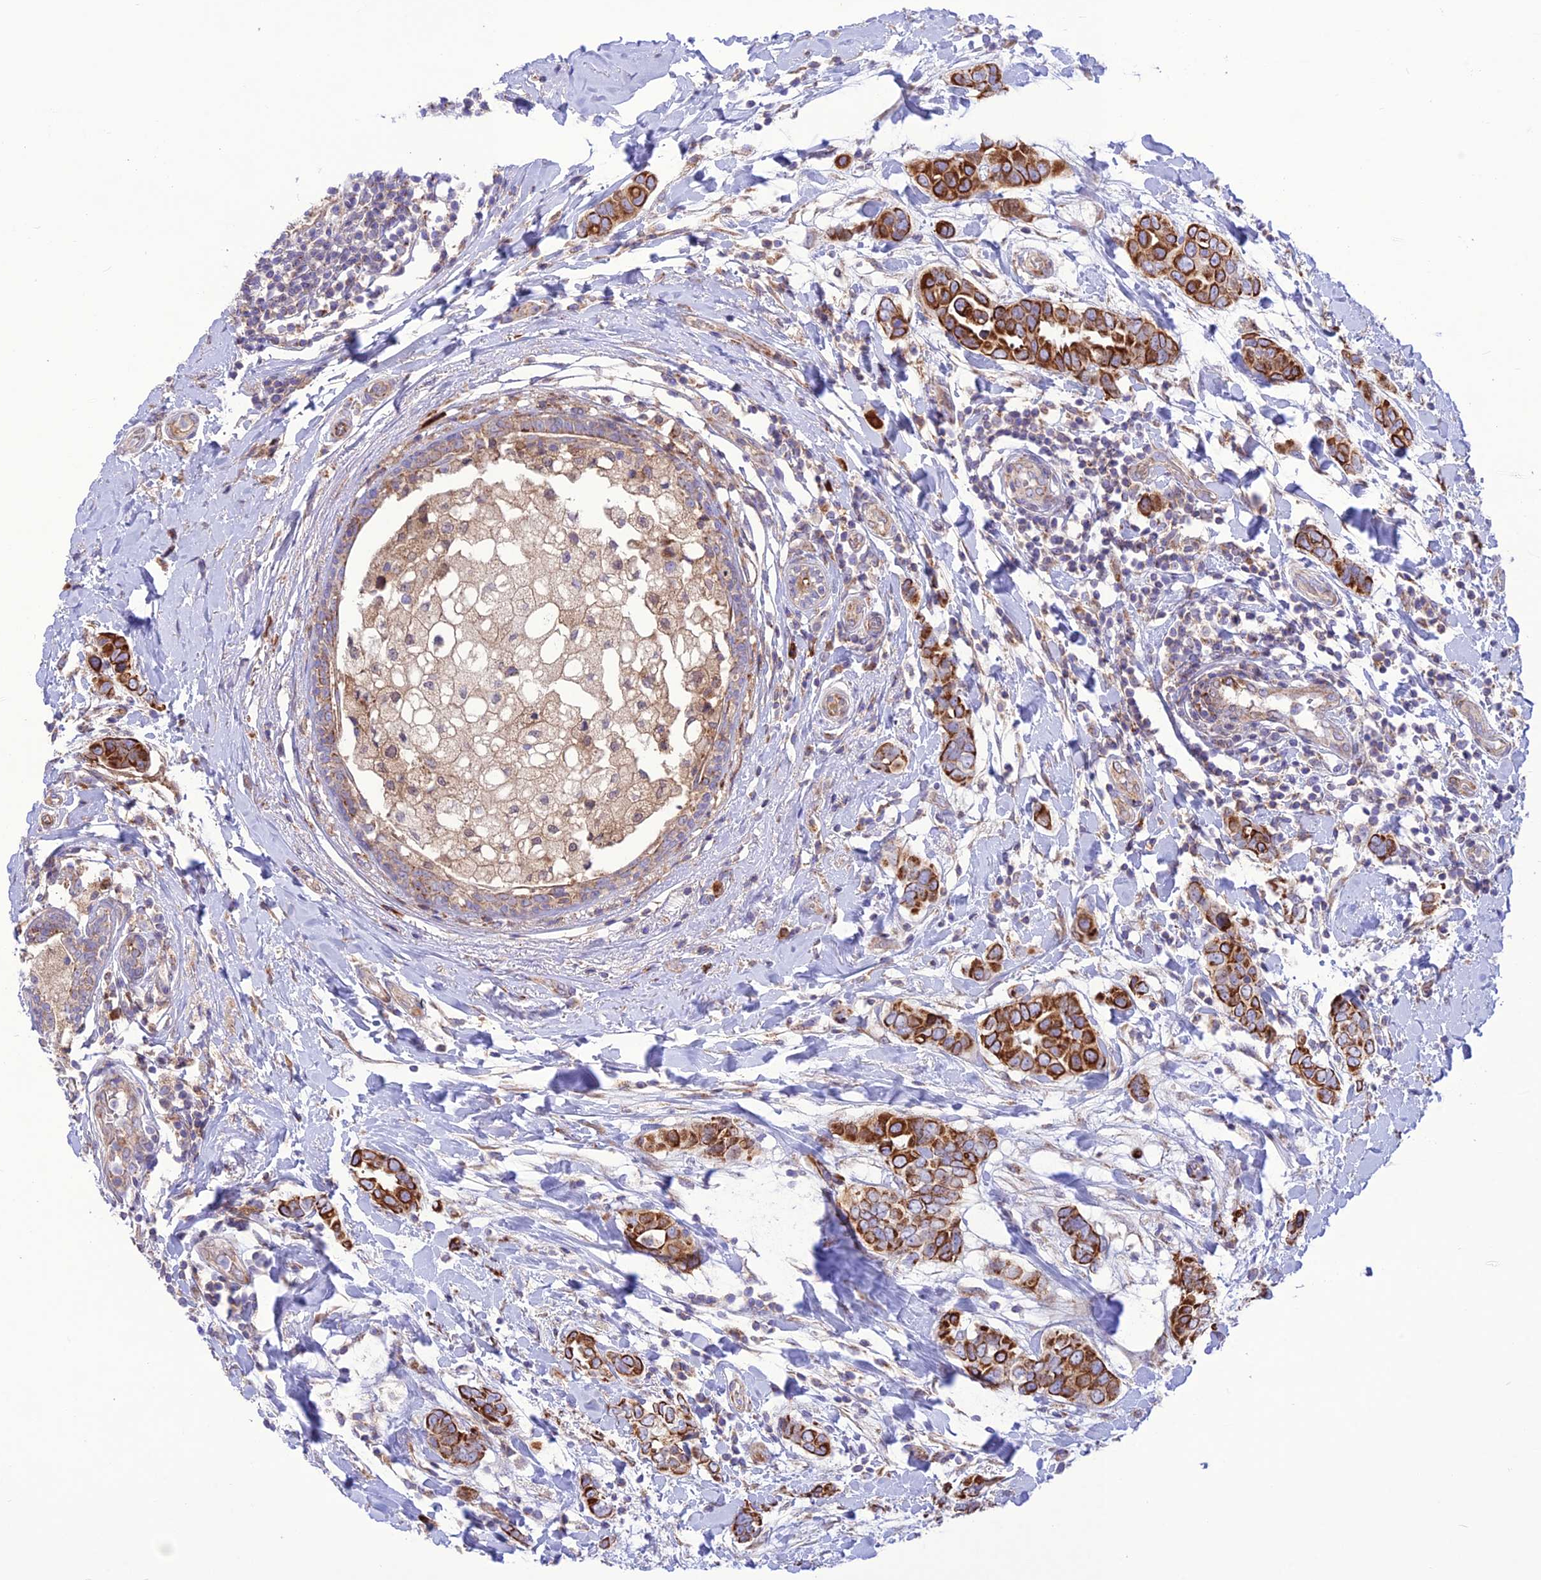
{"staining": {"intensity": "strong", "quantity": ">75%", "location": "cytoplasmic/membranous"}, "tissue": "breast cancer", "cell_type": "Tumor cells", "image_type": "cancer", "snomed": [{"axis": "morphology", "description": "Lobular carcinoma"}, {"axis": "topography", "description": "Breast"}], "caption": "Breast cancer (lobular carcinoma) stained with DAB (3,3'-diaminobenzidine) IHC shows high levels of strong cytoplasmic/membranous expression in approximately >75% of tumor cells.", "gene": "UAP1L1", "patient": {"sex": "female", "age": 51}}